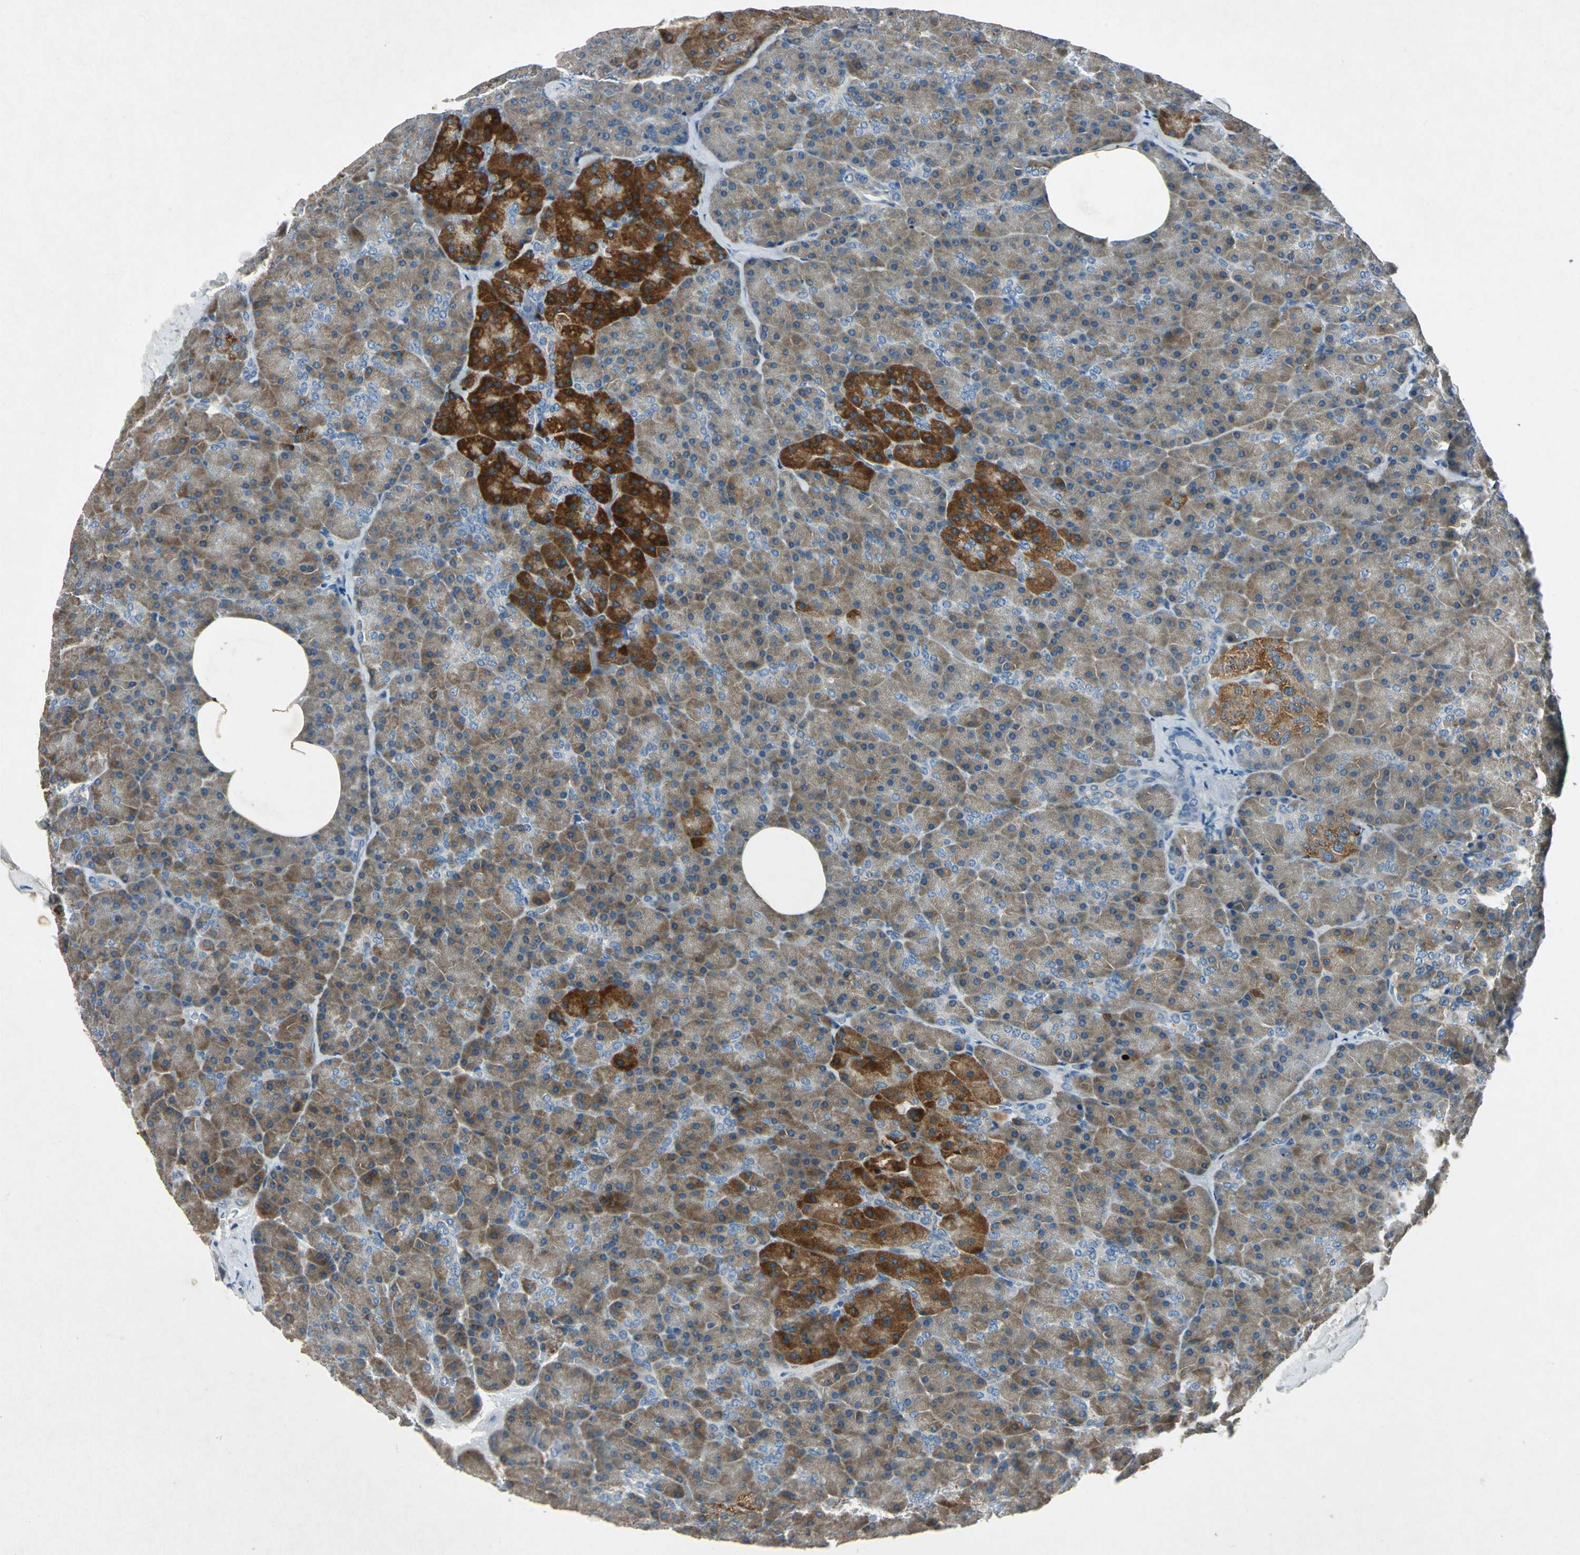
{"staining": {"intensity": "weak", "quantity": ">75%", "location": "cytoplasmic/membranous"}, "tissue": "pancreas", "cell_type": "Exocrine glandular cells", "image_type": "normal", "snomed": [{"axis": "morphology", "description": "Normal tissue, NOS"}, {"axis": "topography", "description": "Pancreas"}], "caption": "Weak cytoplasmic/membranous positivity is appreciated in about >75% of exocrine glandular cells in benign pancreas. The protein of interest is stained brown, and the nuclei are stained in blue (DAB IHC with brightfield microscopy, high magnification).", "gene": "SLC2A13", "patient": {"sex": "female", "age": 35}}